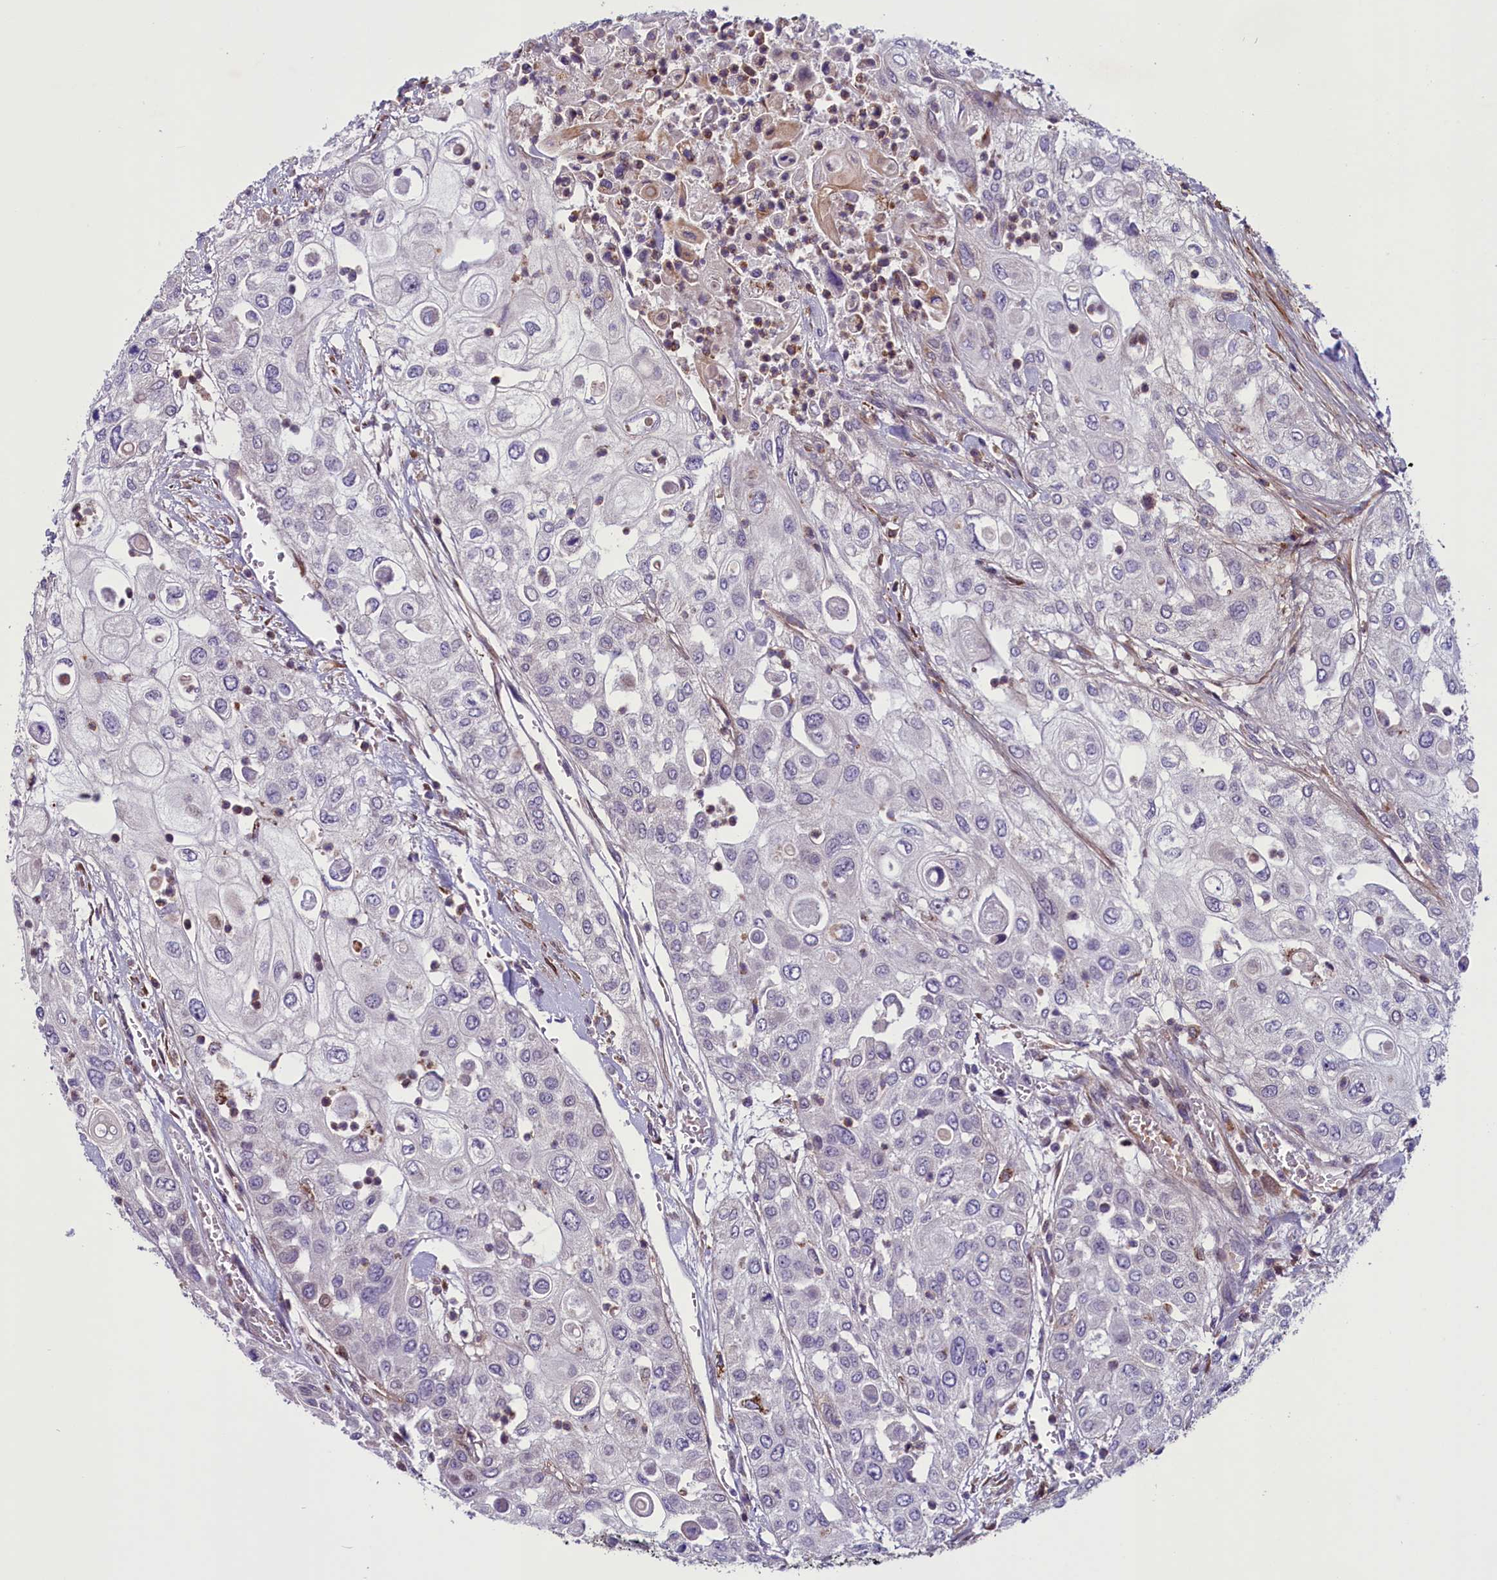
{"staining": {"intensity": "negative", "quantity": "none", "location": "none"}, "tissue": "urothelial cancer", "cell_type": "Tumor cells", "image_type": "cancer", "snomed": [{"axis": "morphology", "description": "Urothelial carcinoma, High grade"}, {"axis": "topography", "description": "Urinary bladder"}], "caption": "This is an immunohistochemistry image of high-grade urothelial carcinoma. There is no expression in tumor cells.", "gene": "MIEF2", "patient": {"sex": "female", "age": 79}}